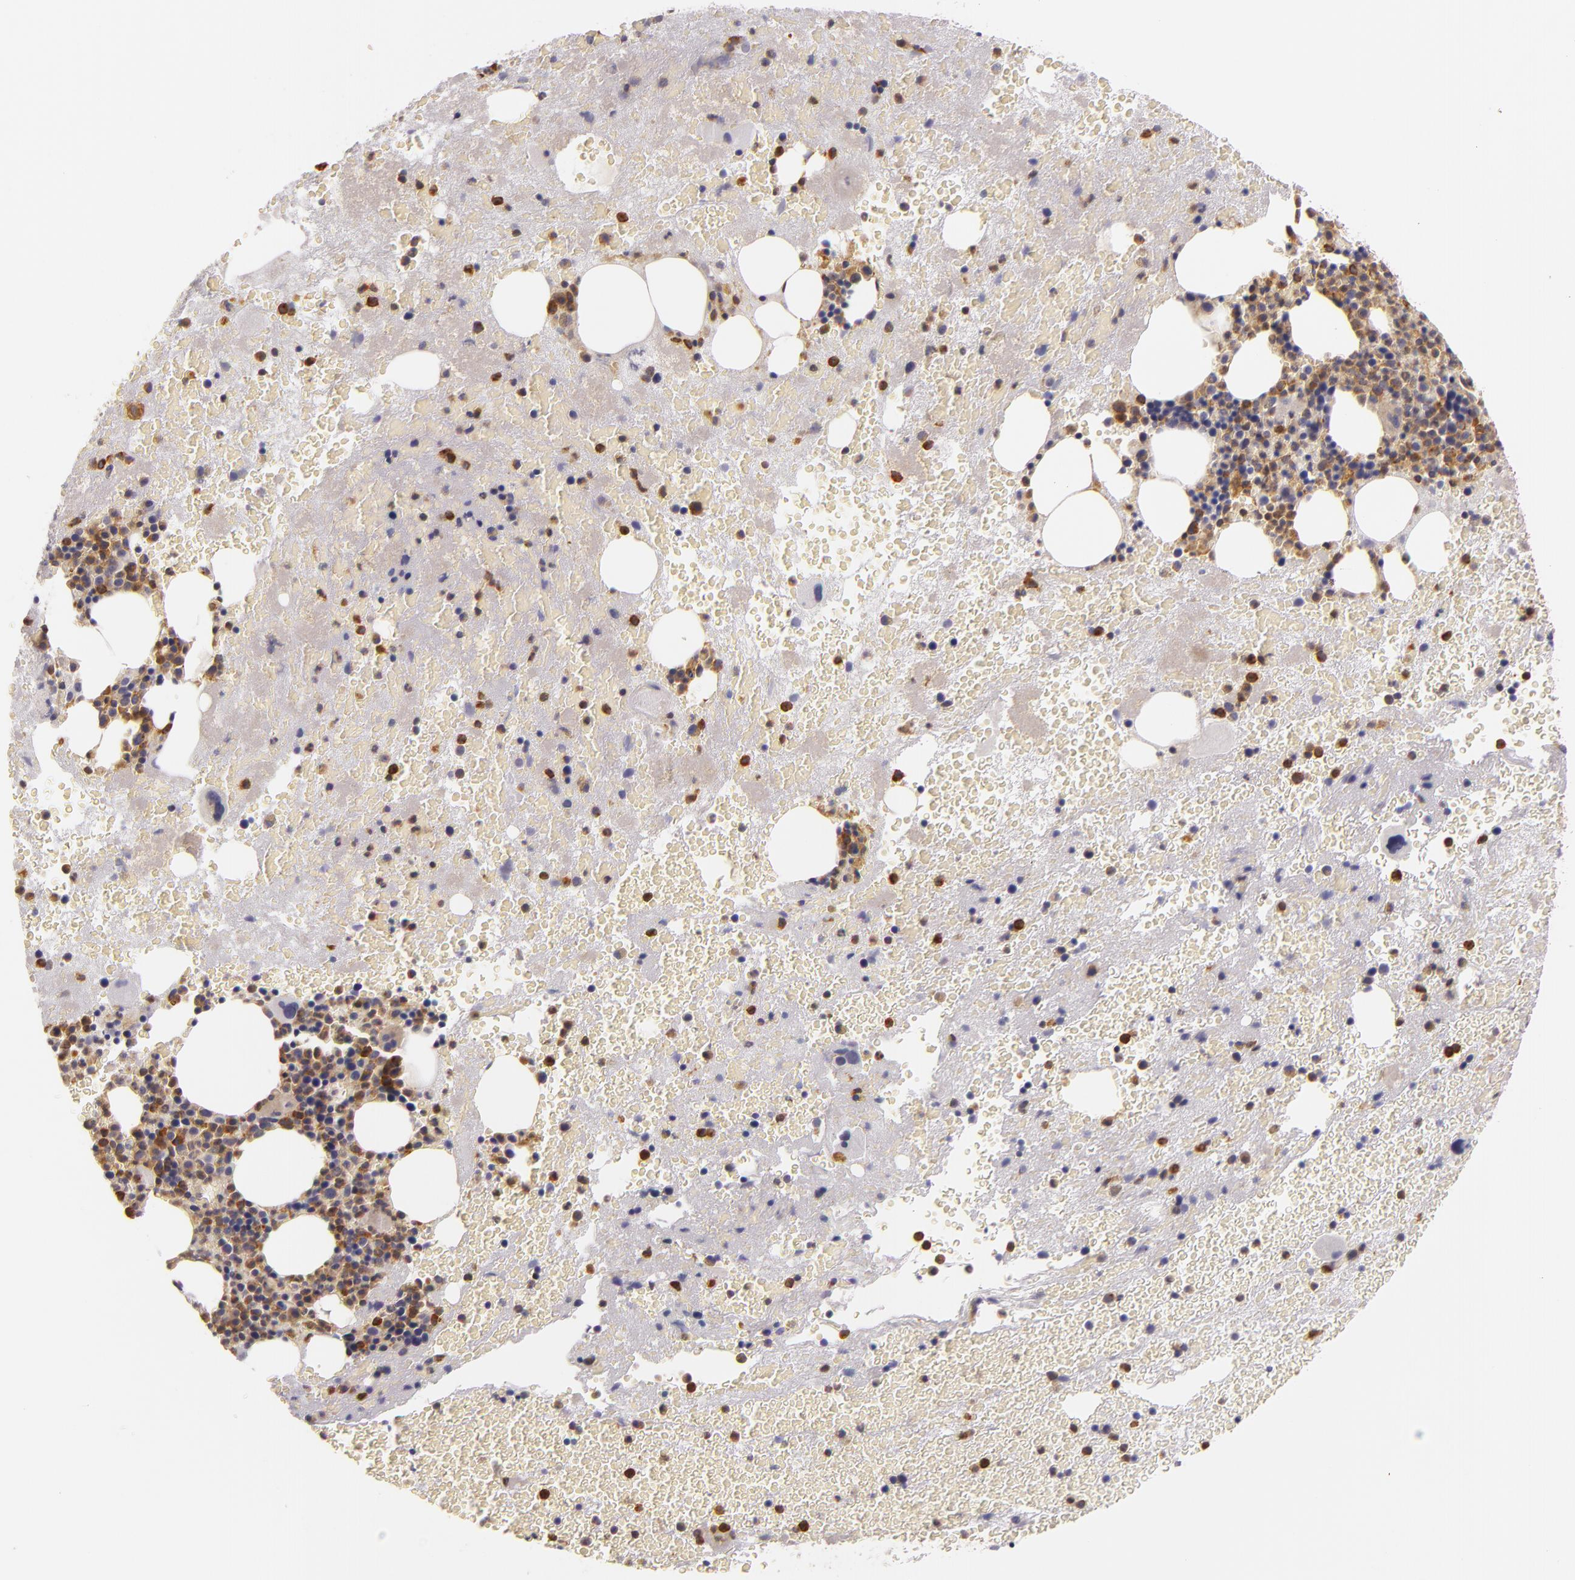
{"staining": {"intensity": "moderate", "quantity": ">75%", "location": "cytoplasmic/membranous"}, "tissue": "bone marrow", "cell_type": "Hematopoietic cells", "image_type": "normal", "snomed": [{"axis": "morphology", "description": "Normal tissue, NOS"}, {"axis": "topography", "description": "Bone marrow"}], "caption": "DAB immunohistochemical staining of unremarkable bone marrow shows moderate cytoplasmic/membranous protein positivity in approximately >75% of hematopoietic cells.", "gene": "TOM1", "patient": {"sex": "male", "age": 76}}